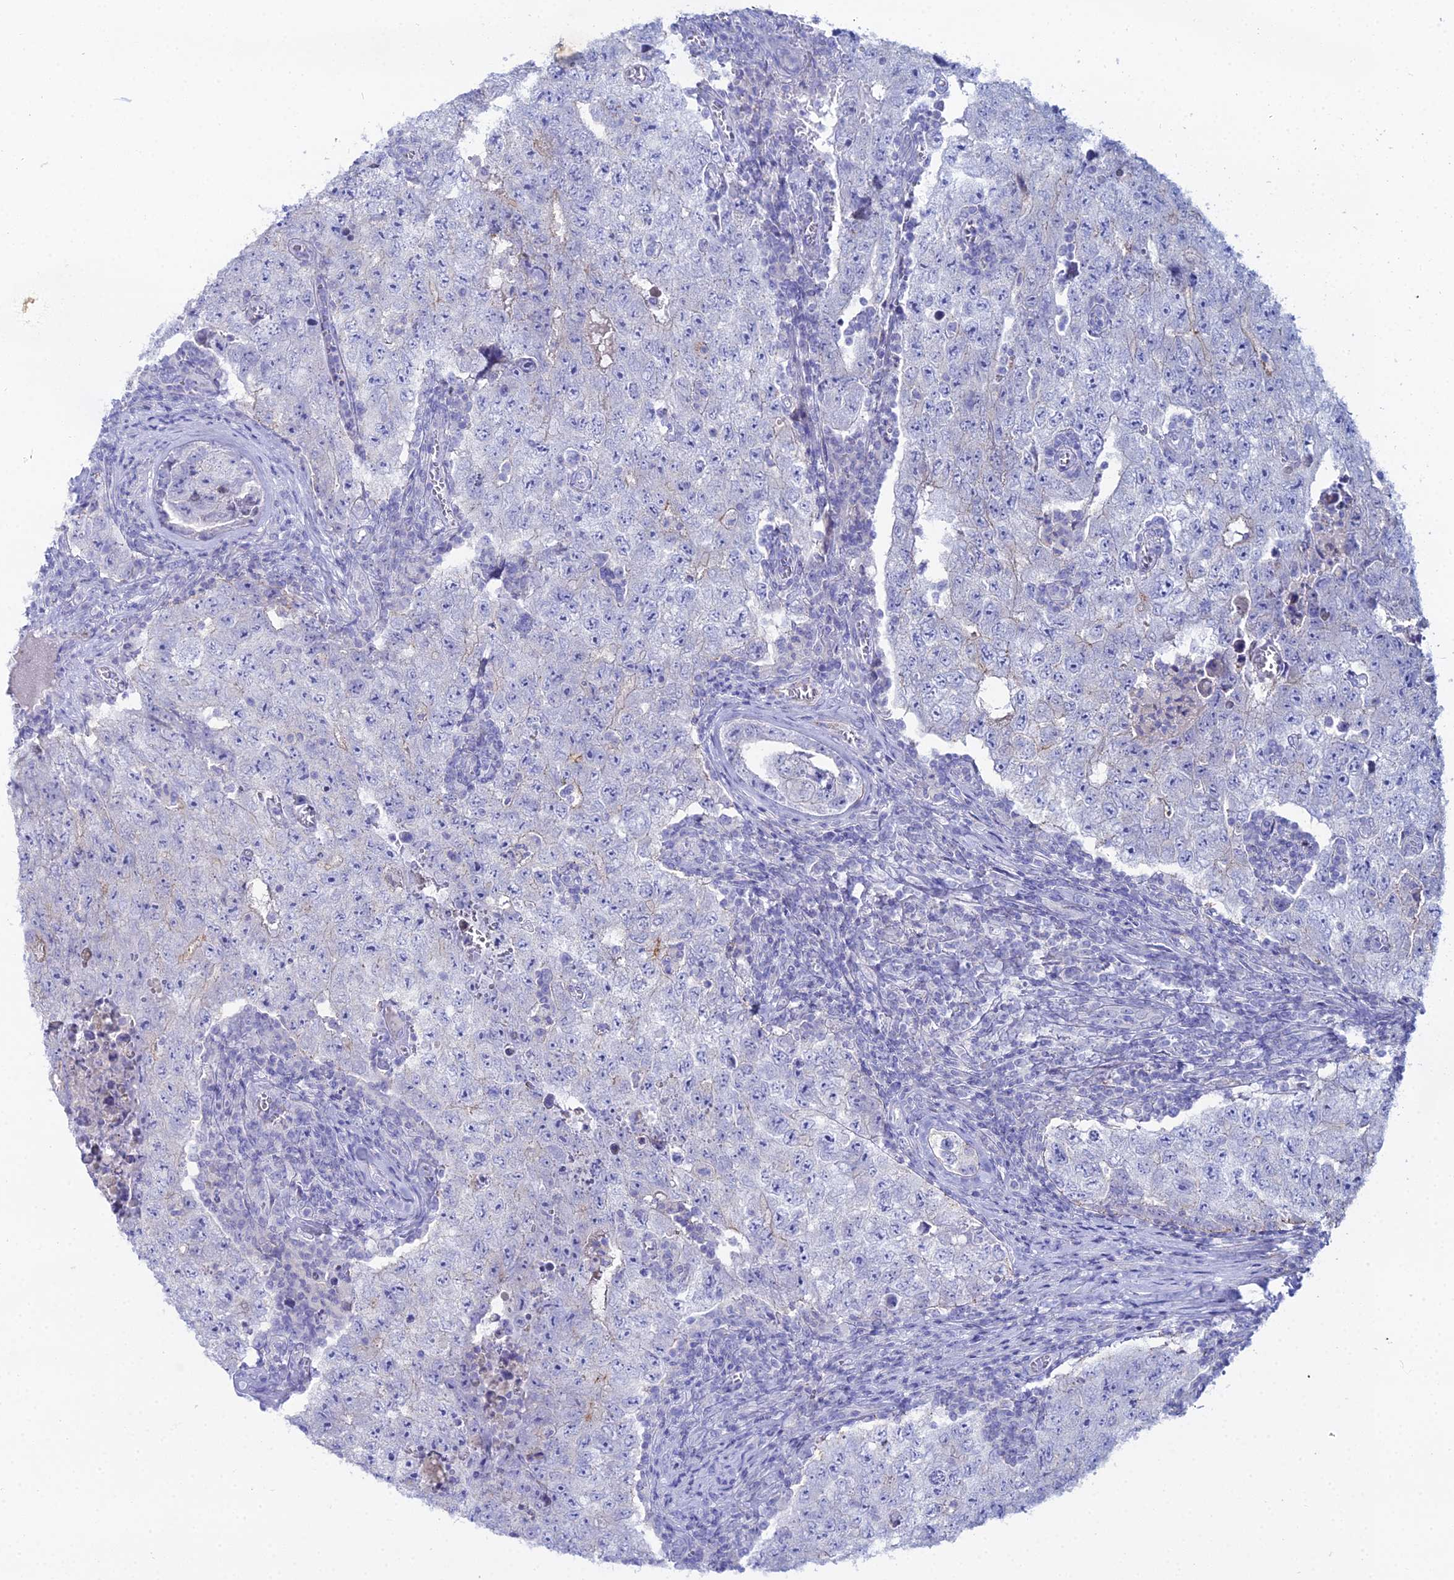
{"staining": {"intensity": "negative", "quantity": "none", "location": "none"}, "tissue": "testis cancer", "cell_type": "Tumor cells", "image_type": "cancer", "snomed": [{"axis": "morphology", "description": "Carcinoma, Embryonal, NOS"}, {"axis": "topography", "description": "Testis"}], "caption": "Human embryonal carcinoma (testis) stained for a protein using immunohistochemistry (IHC) displays no staining in tumor cells.", "gene": "DHX34", "patient": {"sex": "male", "age": 17}}